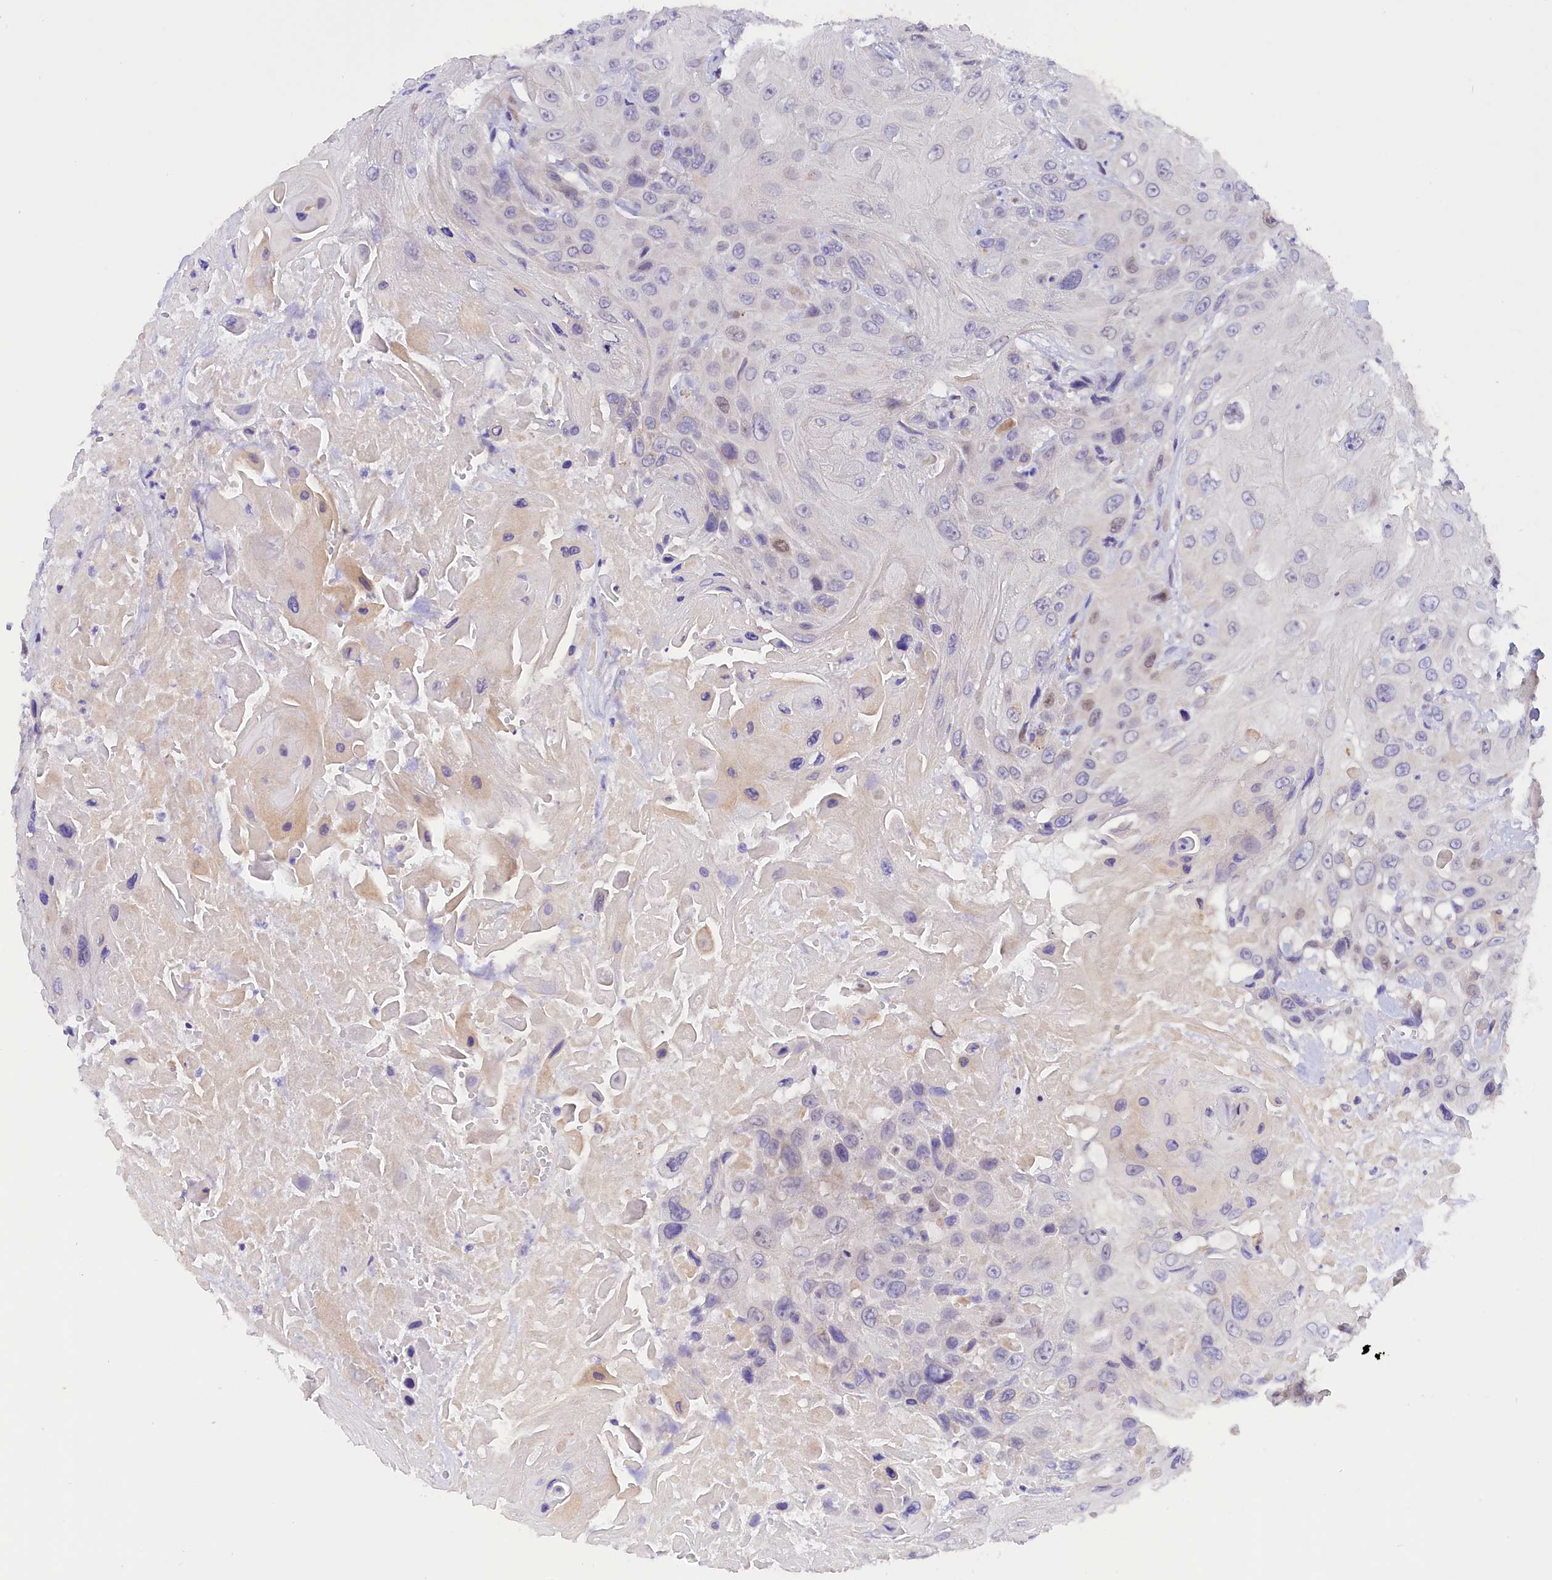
{"staining": {"intensity": "moderate", "quantity": "<25%", "location": "nuclear"}, "tissue": "head and neck cancer", "cell_type": "Tumor cells", "image_type": "cancer", "snomed": [{"axis": "morphology", "description": "Squamous cell carcinoma, NOS"}, {"axis": "topography", "description": "Head-Neck"}], "caption": "Tumor cells show low levels of moderate nuclear positivity in approximately <25% of cells in human head and neck cancer (squamous cell carcinoma).", "gene": "PKIA", "patient": {"sex": "male", "age": 81}}